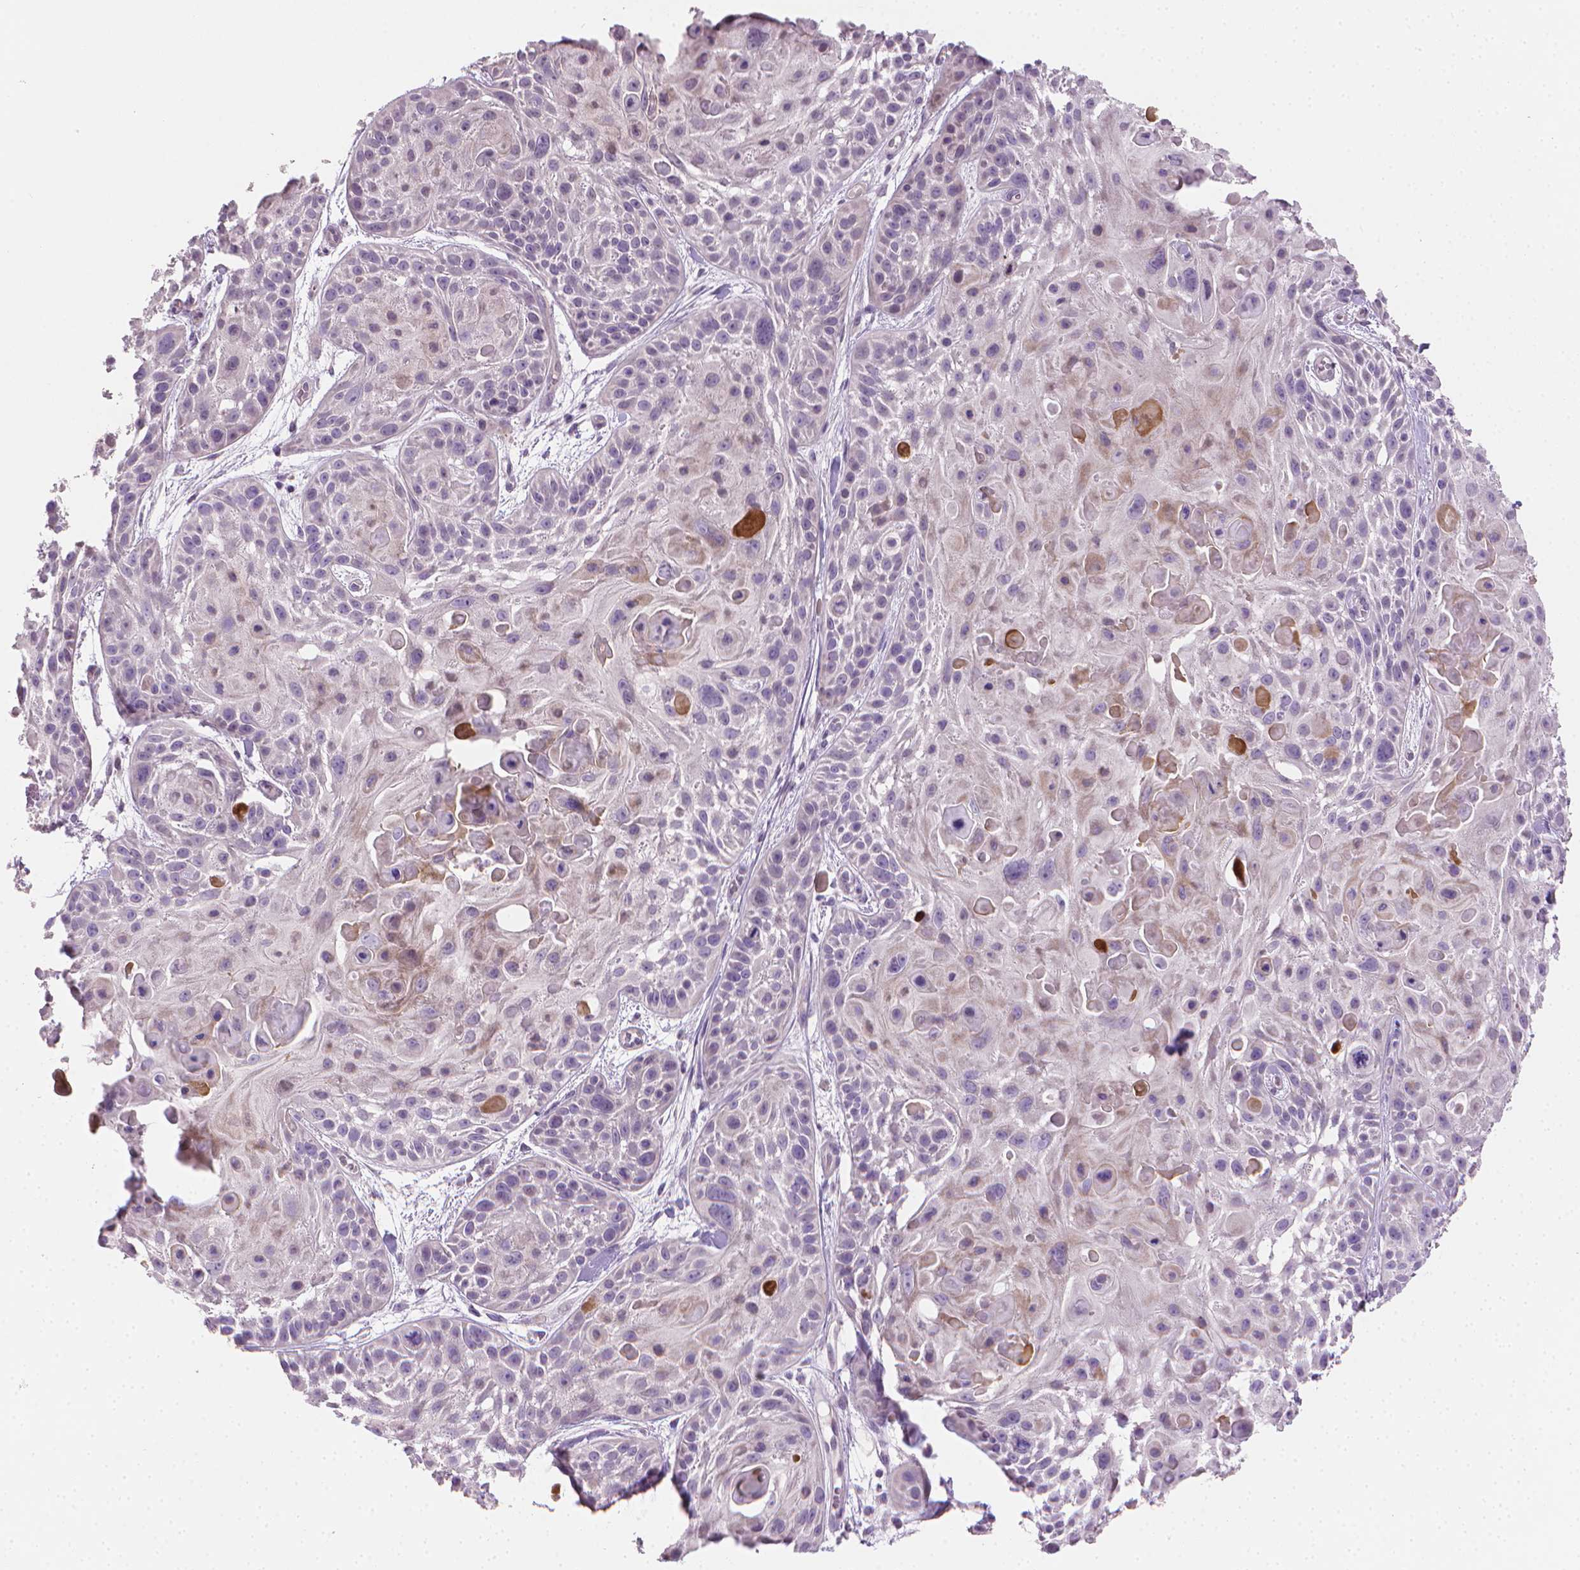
{"staining": {"intensity": "negative", "quantity": "none", "location": "none"}, "tissue": "skin cancer", "cell_type": "Tumor cells", "image_type": "cancer", "snomed": [{"axis": "morphology", "description": "Squamous cell carcinoma, NOS"}, {"axis": "topography", "description": "Skin"}, {"axis": "topography", "description": "Anal"}], "caption": "Skin cancer stained for a protein using immunohistochemistry exhibits no expression tumor cells.", "gene": "CLXN", "patient": {"sex": "female", "age": 75}}